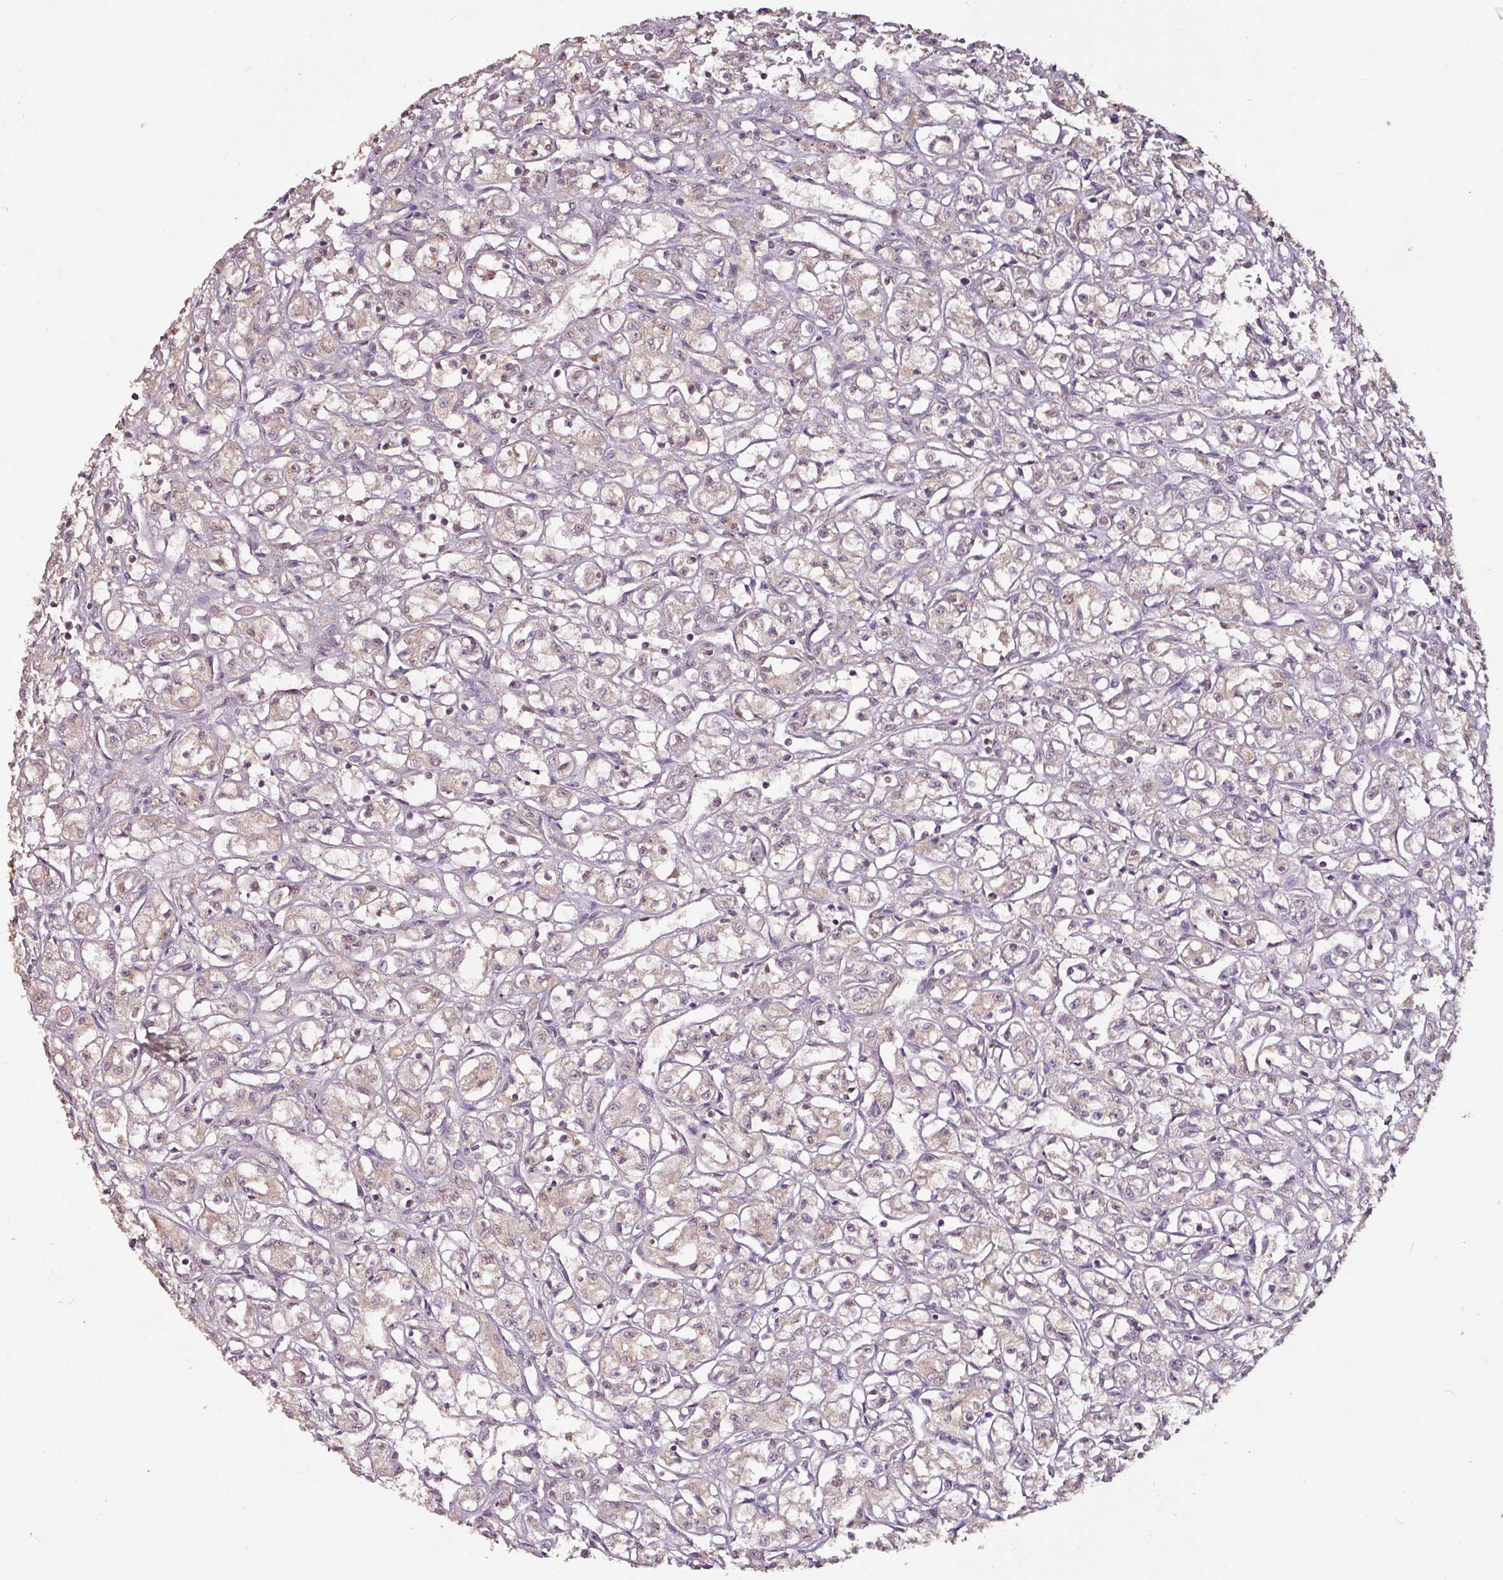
{"staining": {"intensity": "weak", "quantity": "25%-75%", "location": "cytoplasmic/membranous,nuclear"}, "tissue": "renal cancer", "cell_type": "Tumor cells", "image_type": "cancer", "snomed": [{"axis": "morphology", "description": "Adenocarcinoma, NOS"}, {"axis": "topography", "description": "Kidney"}], "caption": "DAB immunohistochemical staining of adenocarcinoma (renal) demonstrates weak cytoplasmic/membranous and nuclear protein positivity in about 25%-75% of tumor cells. (DAB (3,3'-diaminobenzidine) = brown stain, brightfield microscopy at high magnification).", "gene": "RPL38", "patient": {"sex": "male", "age": 56}}